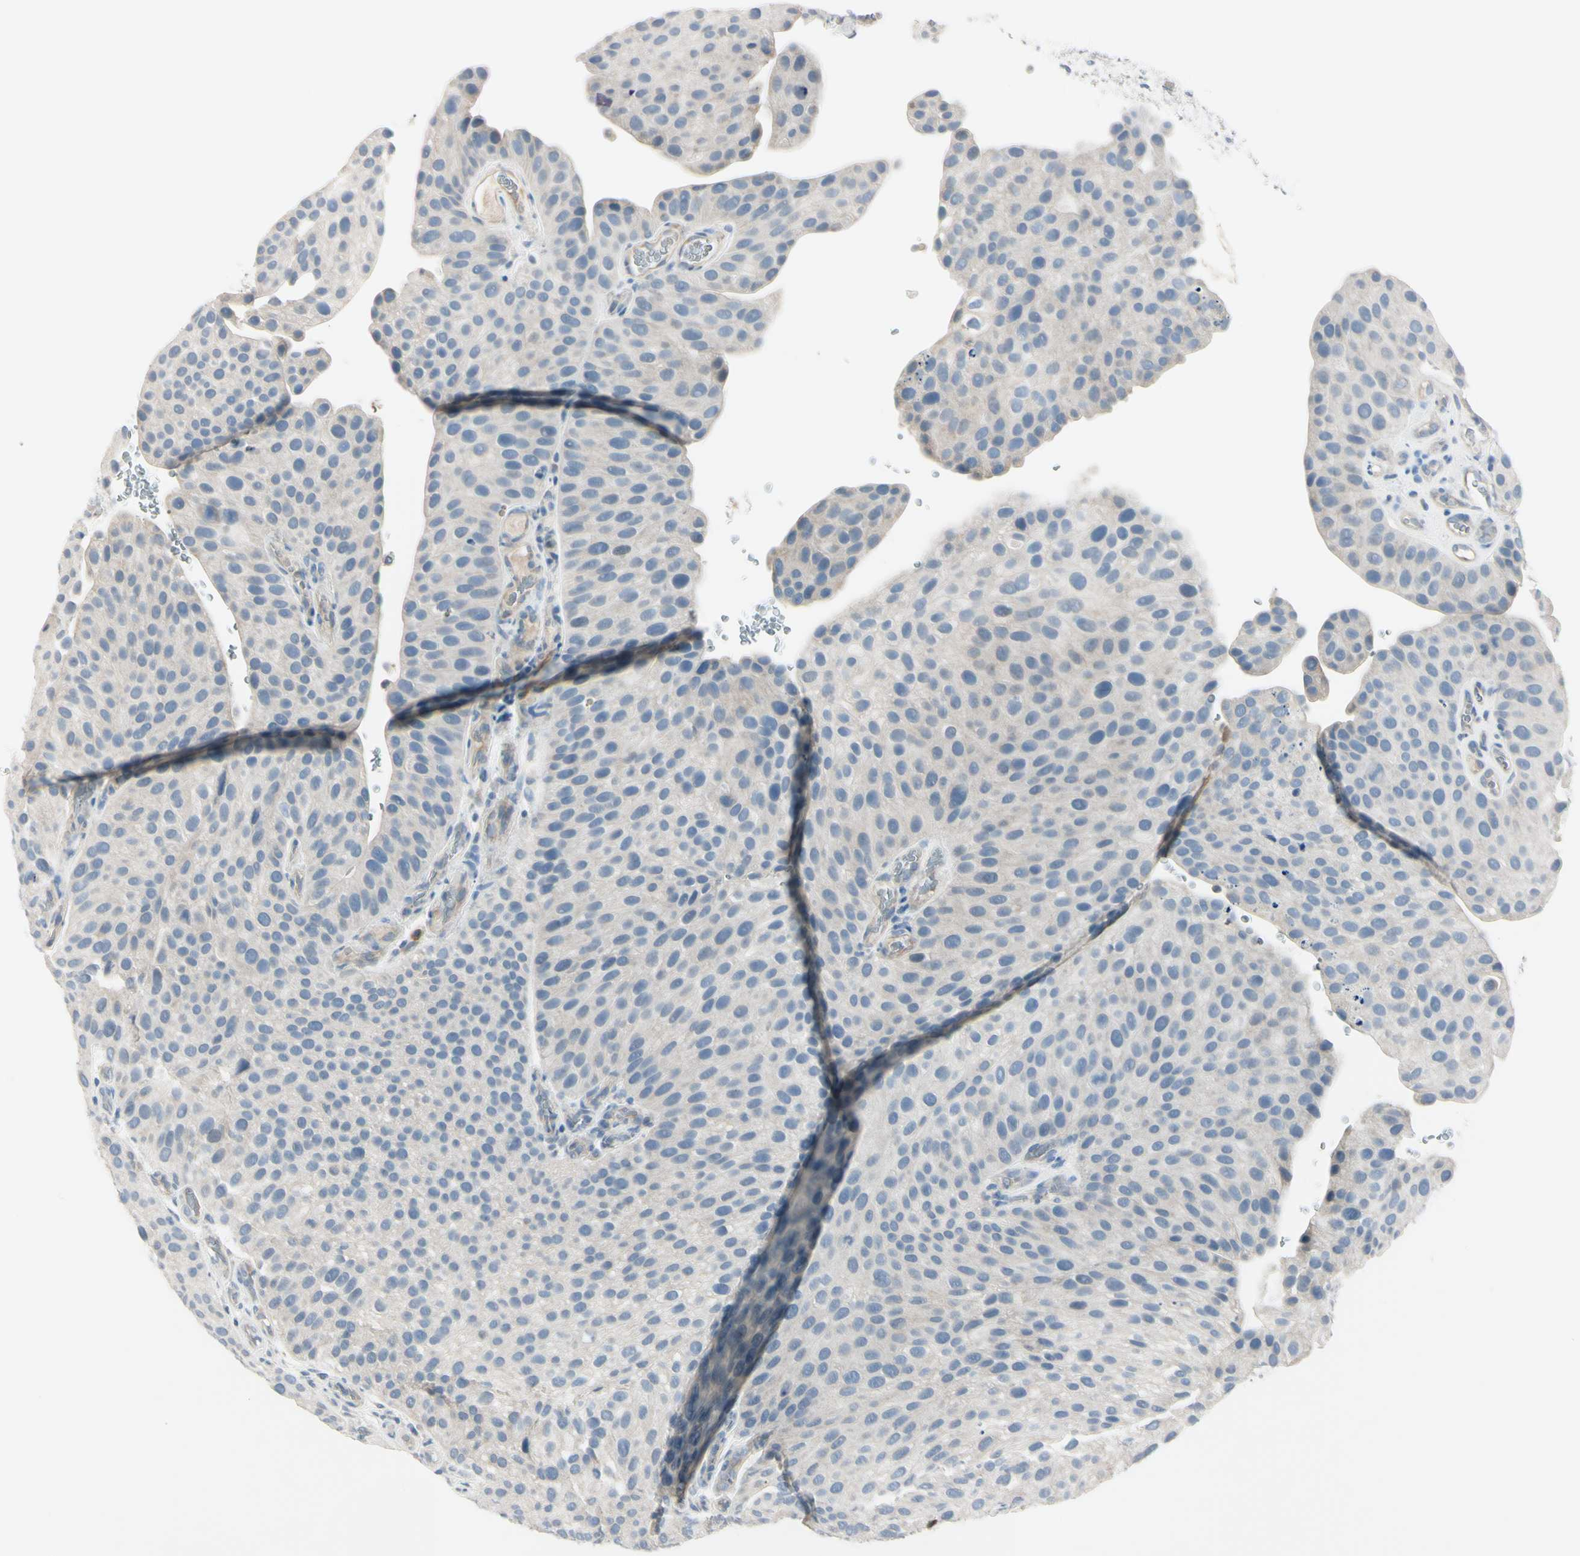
{"staining": {"intensity": "negative", "quantity": "none", "location": "none"}, "tissue": "urothelial cancer", "cell_type": "Tumor cells", "image_type": "cancer", "snomed": [{"axis": "morphology", "description": "Urothelial carcinoma, Low grade"}, {"axis": "topography", "description": "Smooth muscle"}, {"axis": "topography", "description": "Urinary bladder"}], "caption": "A high-resolution image shows immunohistochemistry (IHC) staining of low-grade urothelial carcinoma, which demonstrates no significant positivity in tumor cells.", "gene": "AATK", "patient": {"sex": "male", "age": 60}}